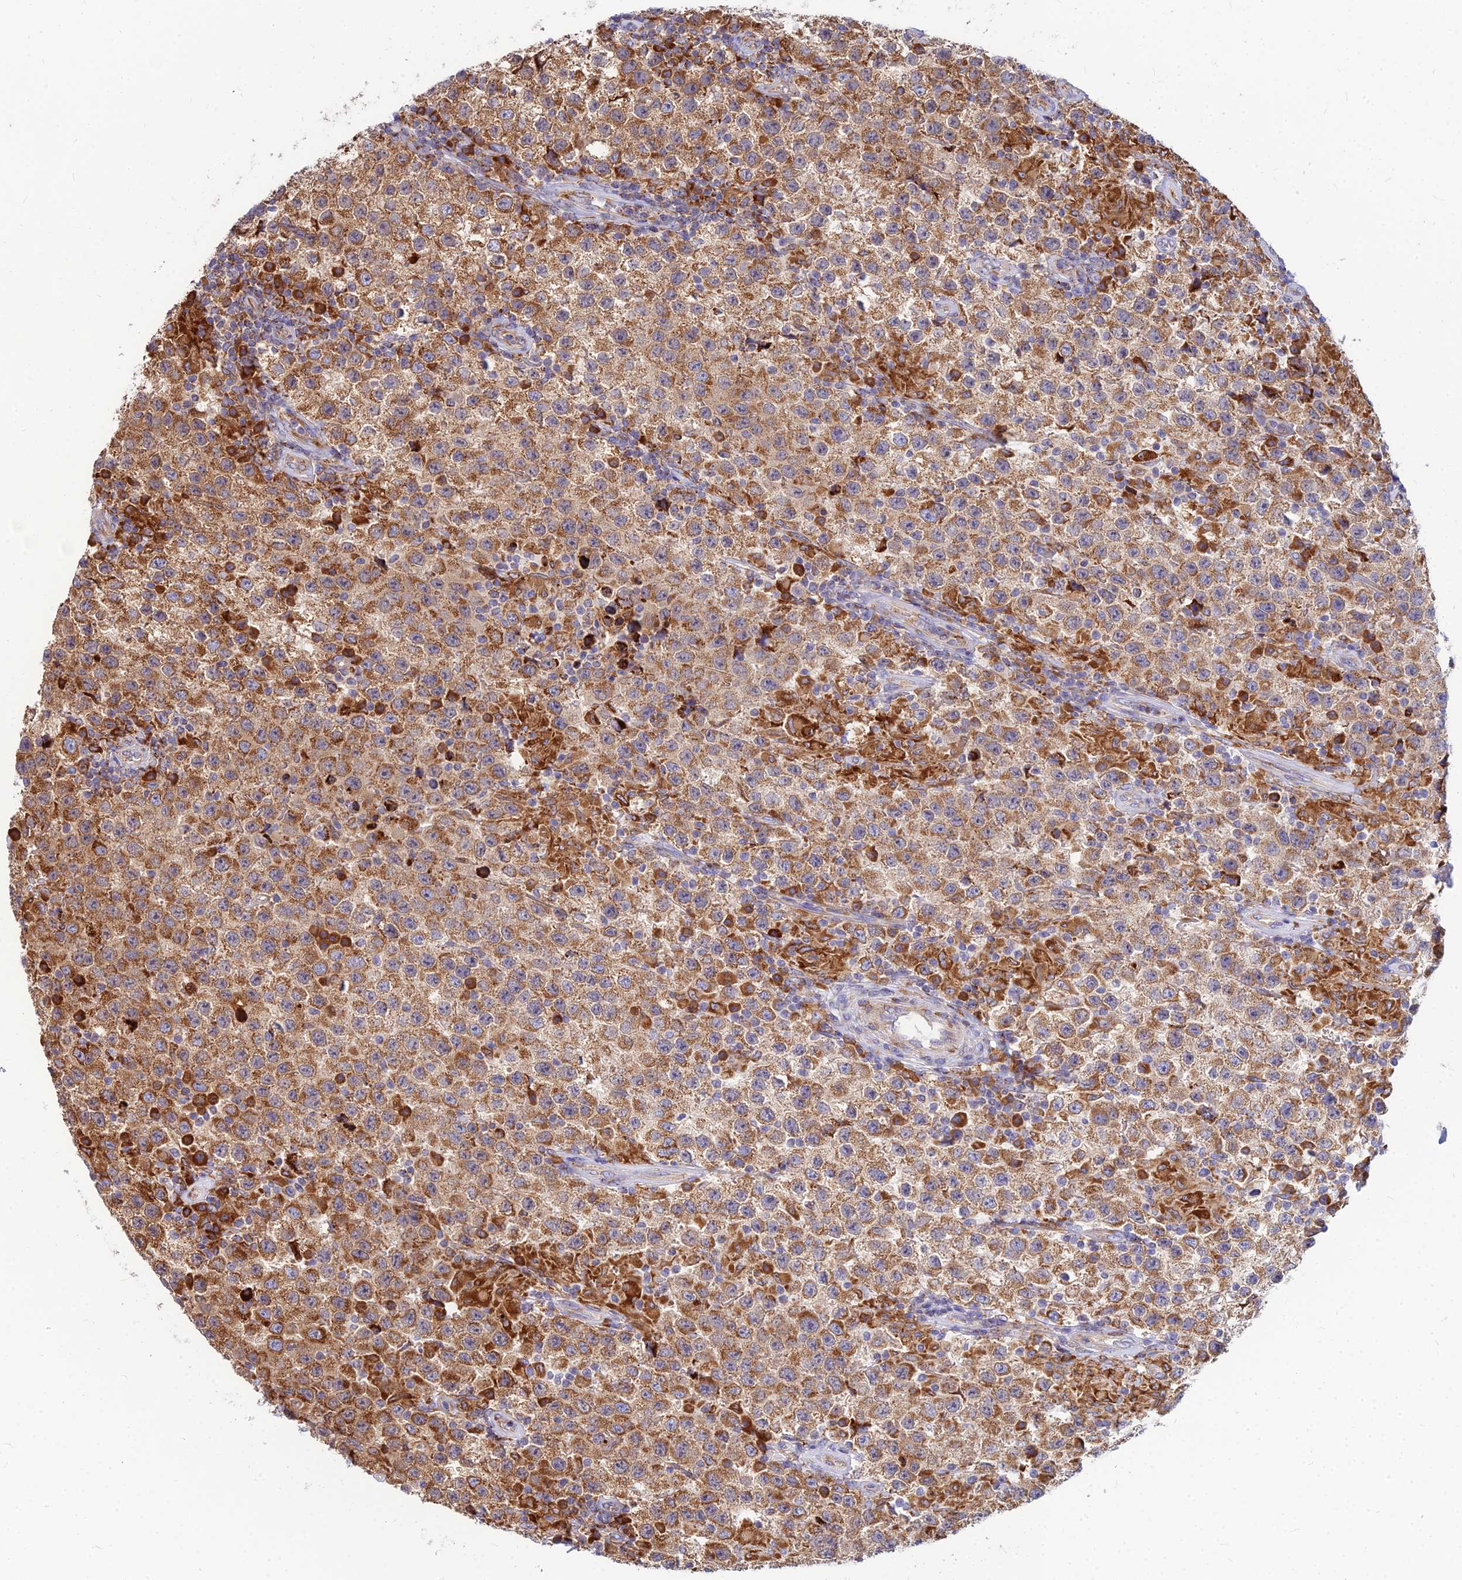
{"staining": {"intensity": "moderate", "quantity": ">75%", "location": "cytoplasmic/membranous"}, "tissue": "testis cancer", "cell_type": "Tumor cells", "image_type": "cancer", "snomed": [{"axis": "morphology", "description": "Seminoma, NOS"}, {"axis": "morphology", "description": "Carcinoma, Embryonal, NOS"}, {"axis": "topography", "description": "Testis"}], "caption": "DAB (3,3'-diaminobenzidine) immunohistochemical staining of testis cancer (seminoma) exhibits moderate cytoplasmic/membranous protein positivity in about >75% of tumor cells.", "gene": "CCT6B", "patient": {"sex": "male", "age": 41}}